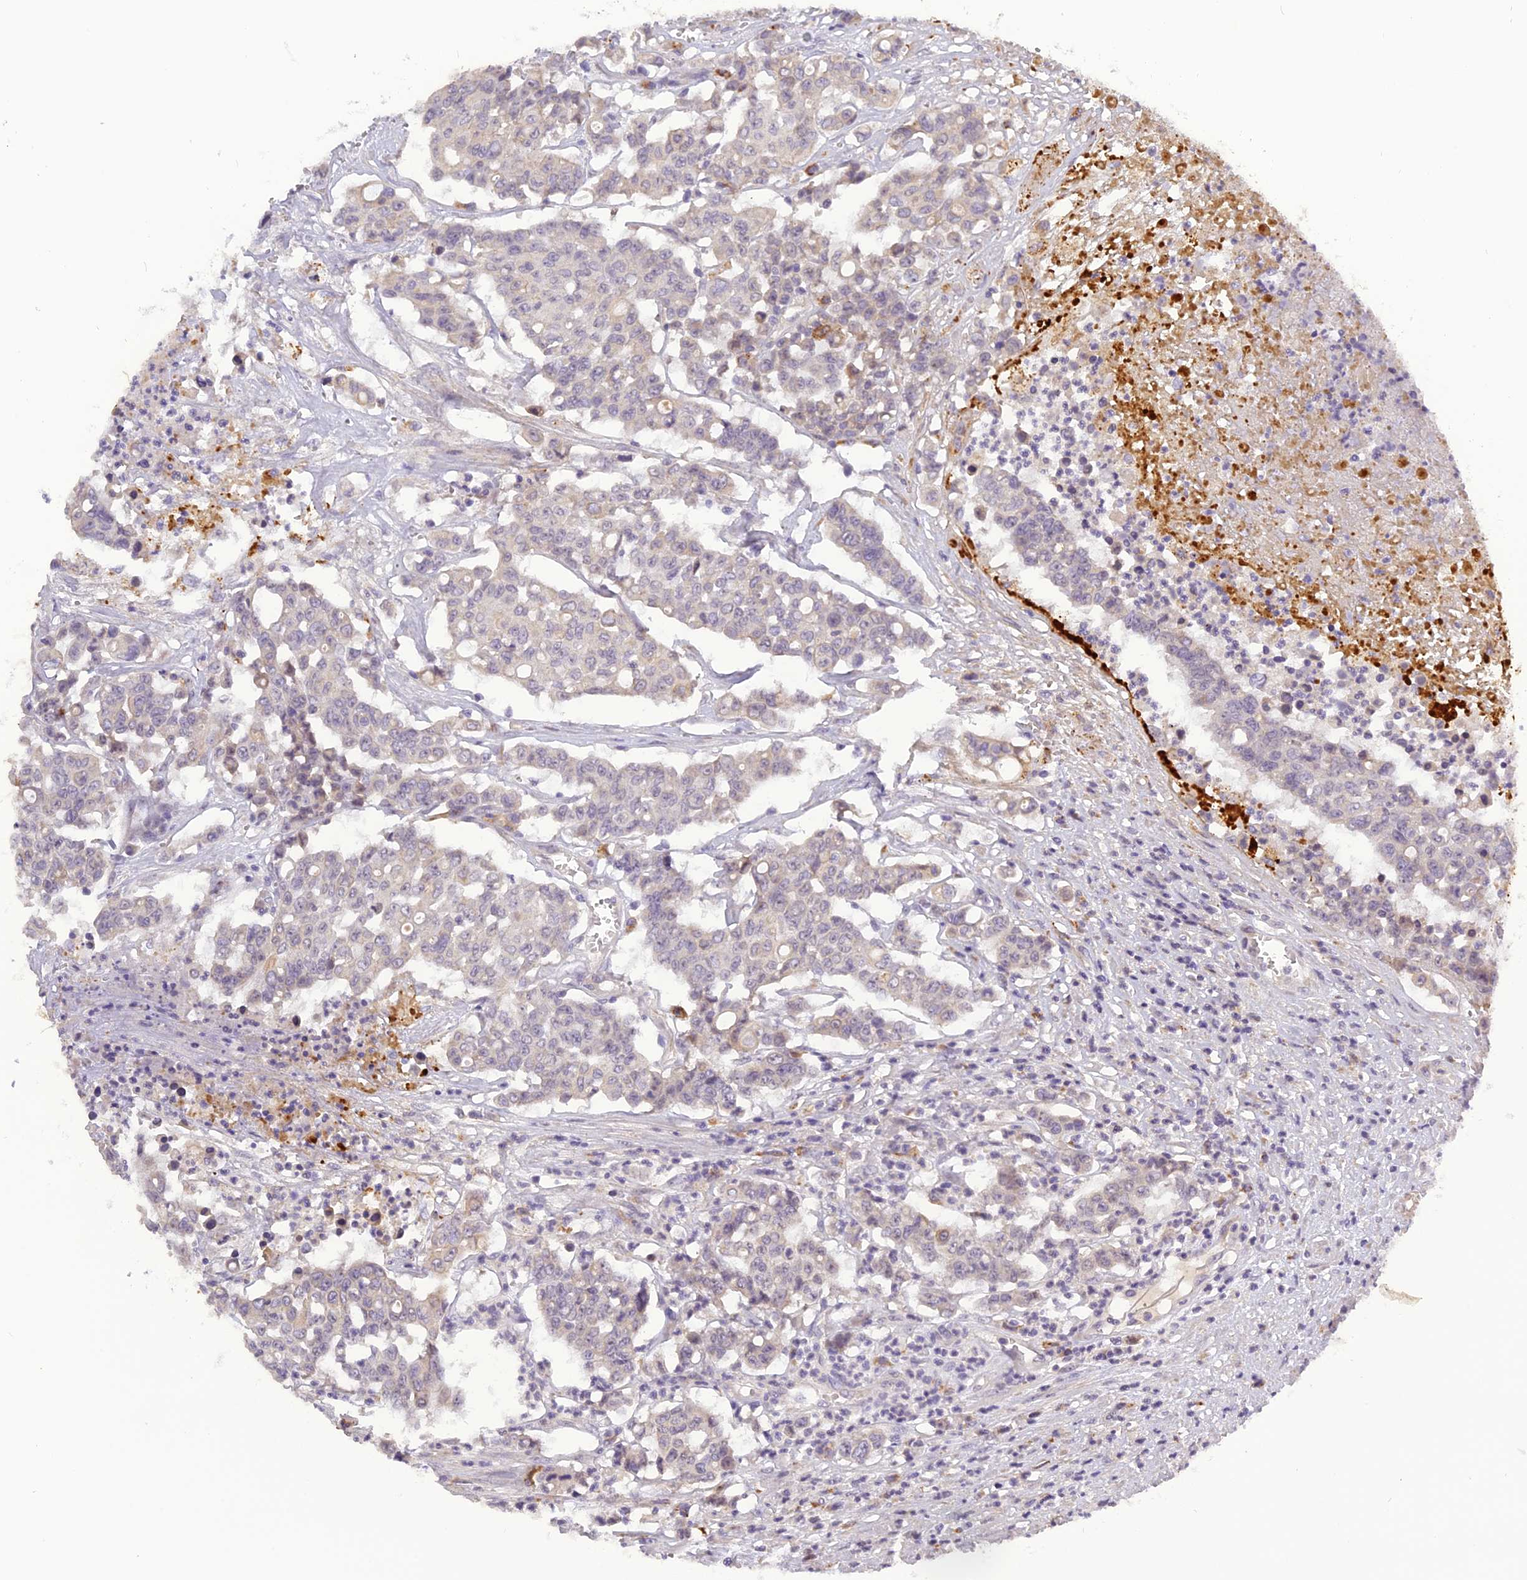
{"staining": {"intensity": "negative", "quantity": "none", "location": "none"}, "tissue": "colorectal cancer", "cell_type": "Tumor cells", "image_type": "cancer", "snomed": [{"axis": "morphology", "description": "Adenocarcinoma, NOS"}, {"axis": "topography", "description": "Colon"}], "caption": "Image shows no protein positivity in tumor cells of colorectal cancer tissue.", "gene": "FNIP2", "patient": {"sex": "male", "age": 51}}